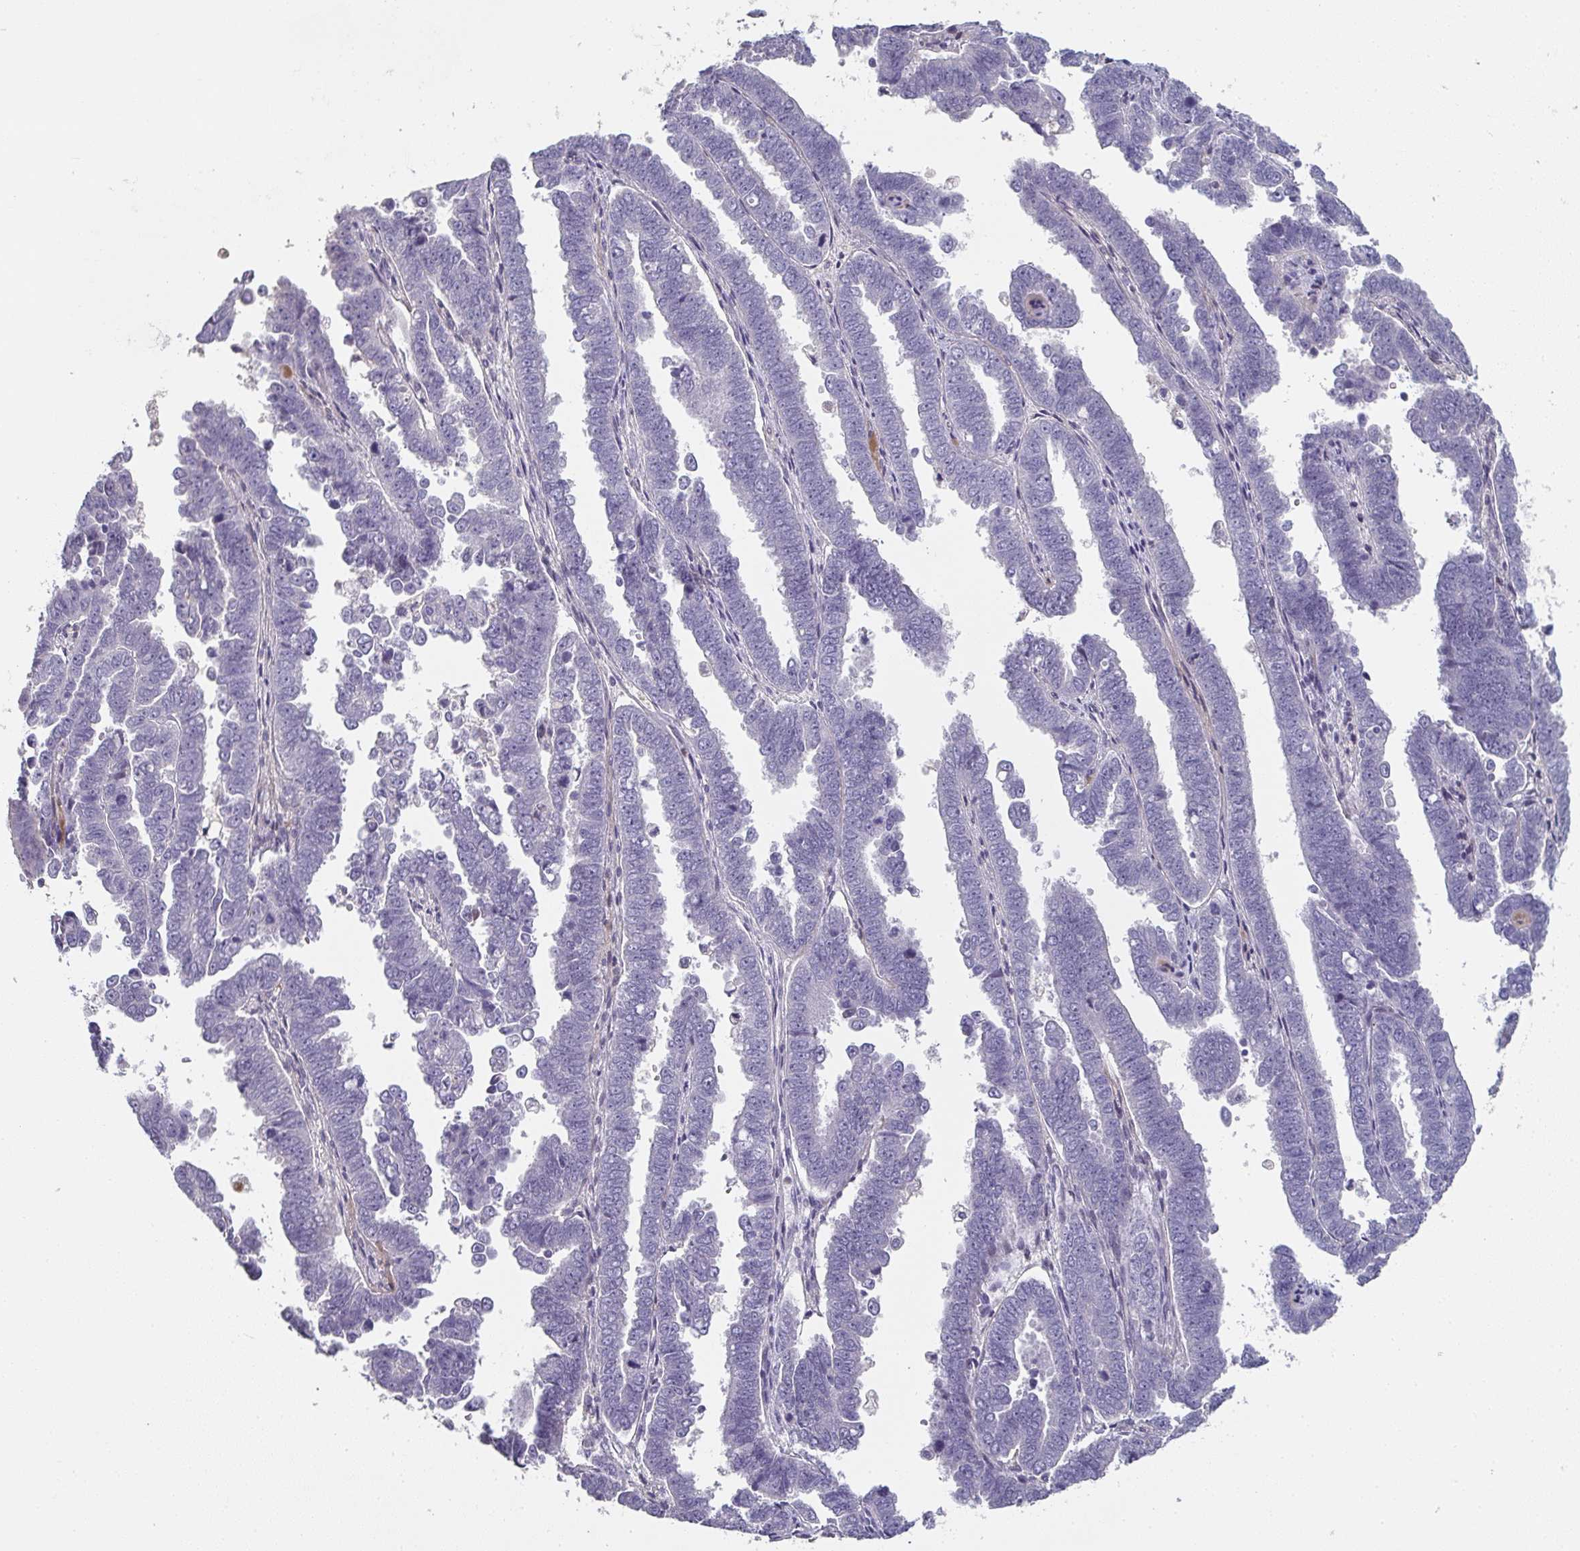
{"staining": {"intensity": "negative", "quantity": "none", "location": "none"}, "tissue": "endometrial cancer", "cell_type": "Tumor cells", "image_type": "cancer", "snomed": [{"axis": "morphology", "description": "Adenocarcinoma, NOS"}, {"axis": "topography", "description": "Endometrium"}], "caption": "Micrograph shows no protein positivity in tumor cells of endometrial adenocarcinoma tissue.", "gene": "A1CF", "patient": {"sex": "female", "age": 75}}